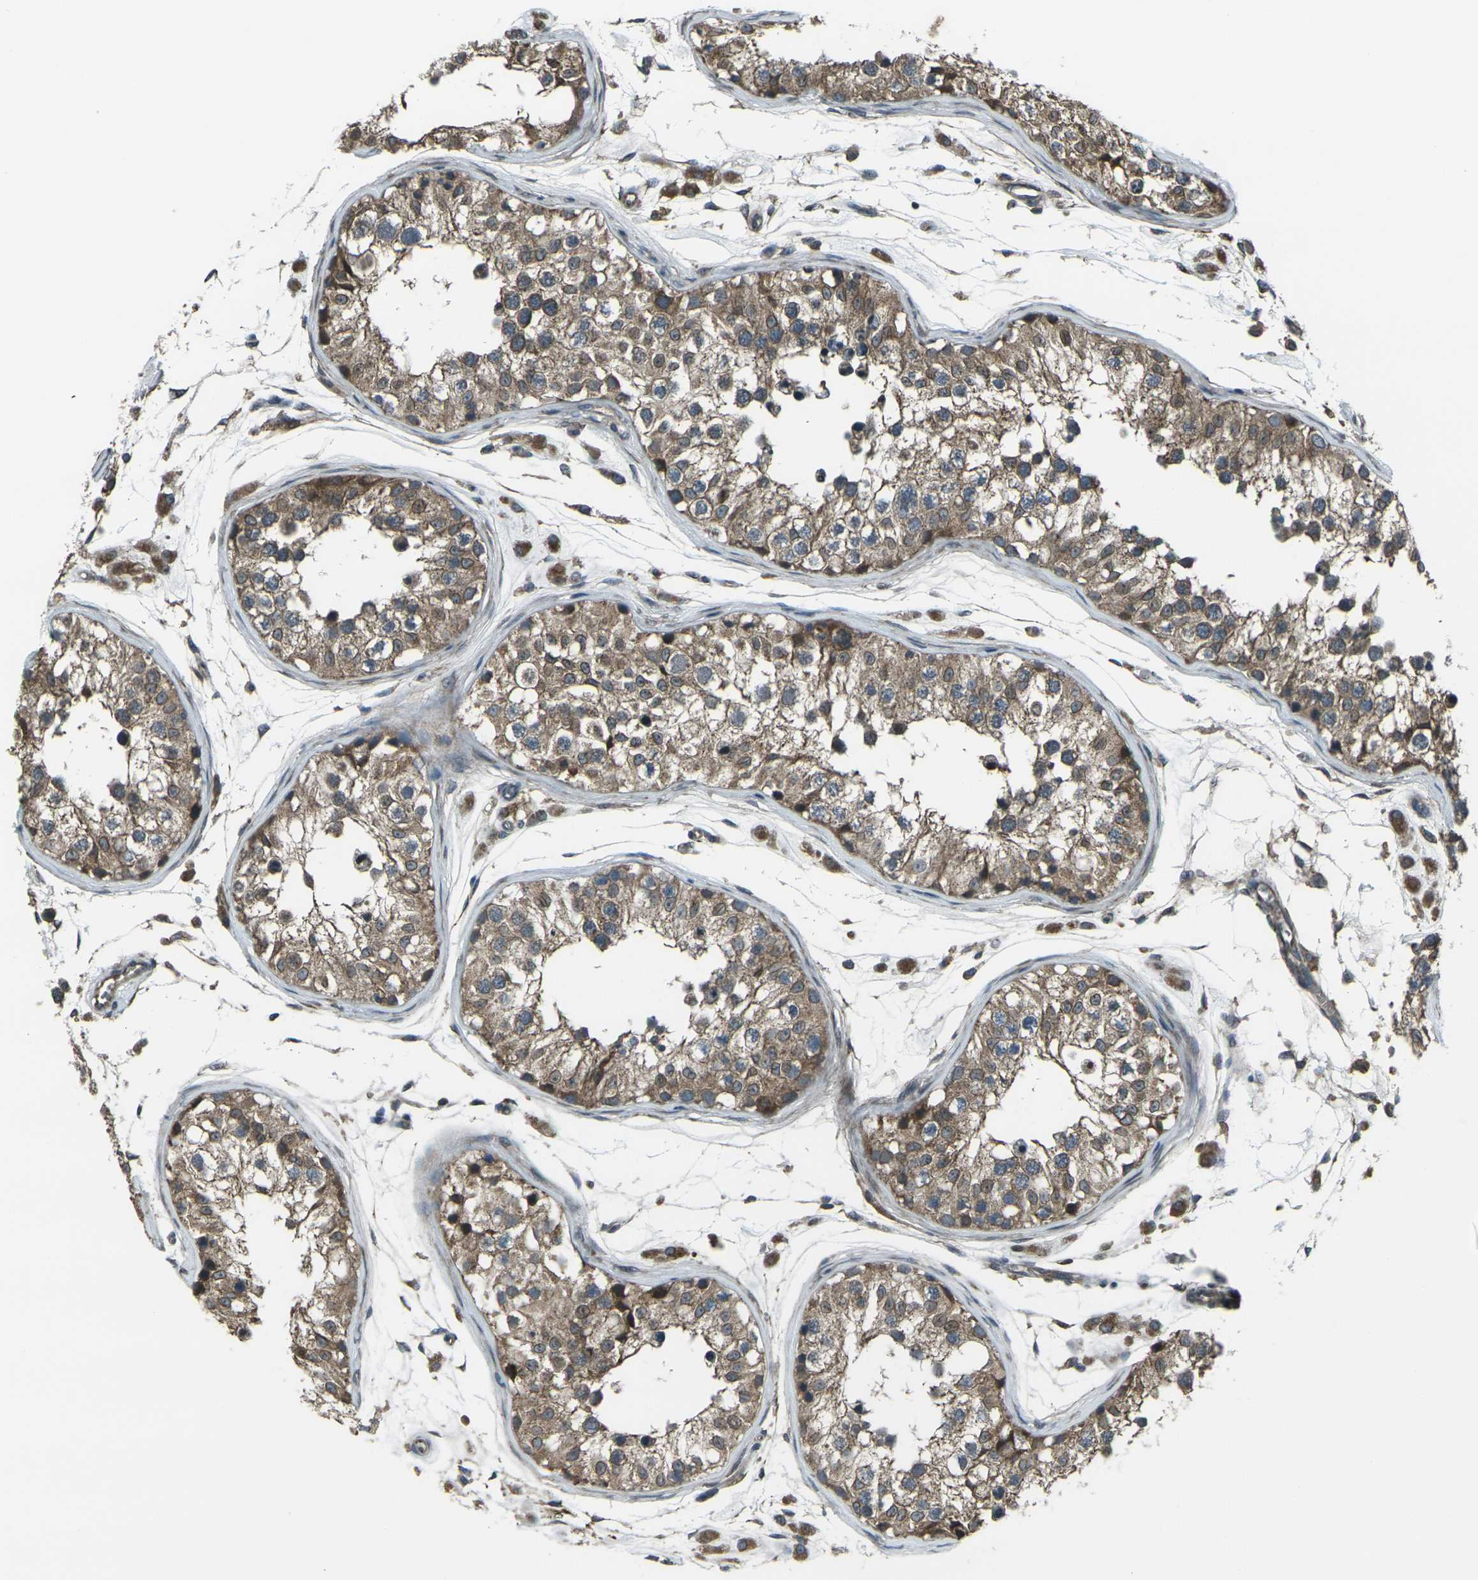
{"staining": {"intensity": "moderate", "quantity": ">75%", "location": "cytoplasmic/membranous"}, "tissue": "testis", "cell_type": "Cells in seminiferous ducts", "image_type": "normal", "snomed": [{"axis": "morphology", "description": "Normal tissue, NOS"}, {"axis": "morphology", "description": "Adenocarcinoma, metastatic, NOS"}, {"axis": "topography", "description": "Testis"}], "caption": "Testis was stained to show a protein in brown. There is medium levels of moderate cytoplasmic/membranous positivity in about >75% of cells in seminiferous ducts. (DAB IHC with brightfield microscopy, high magnification).", "gene": "LSMEM1", "patient": {"sex": "male", "age": 26}}